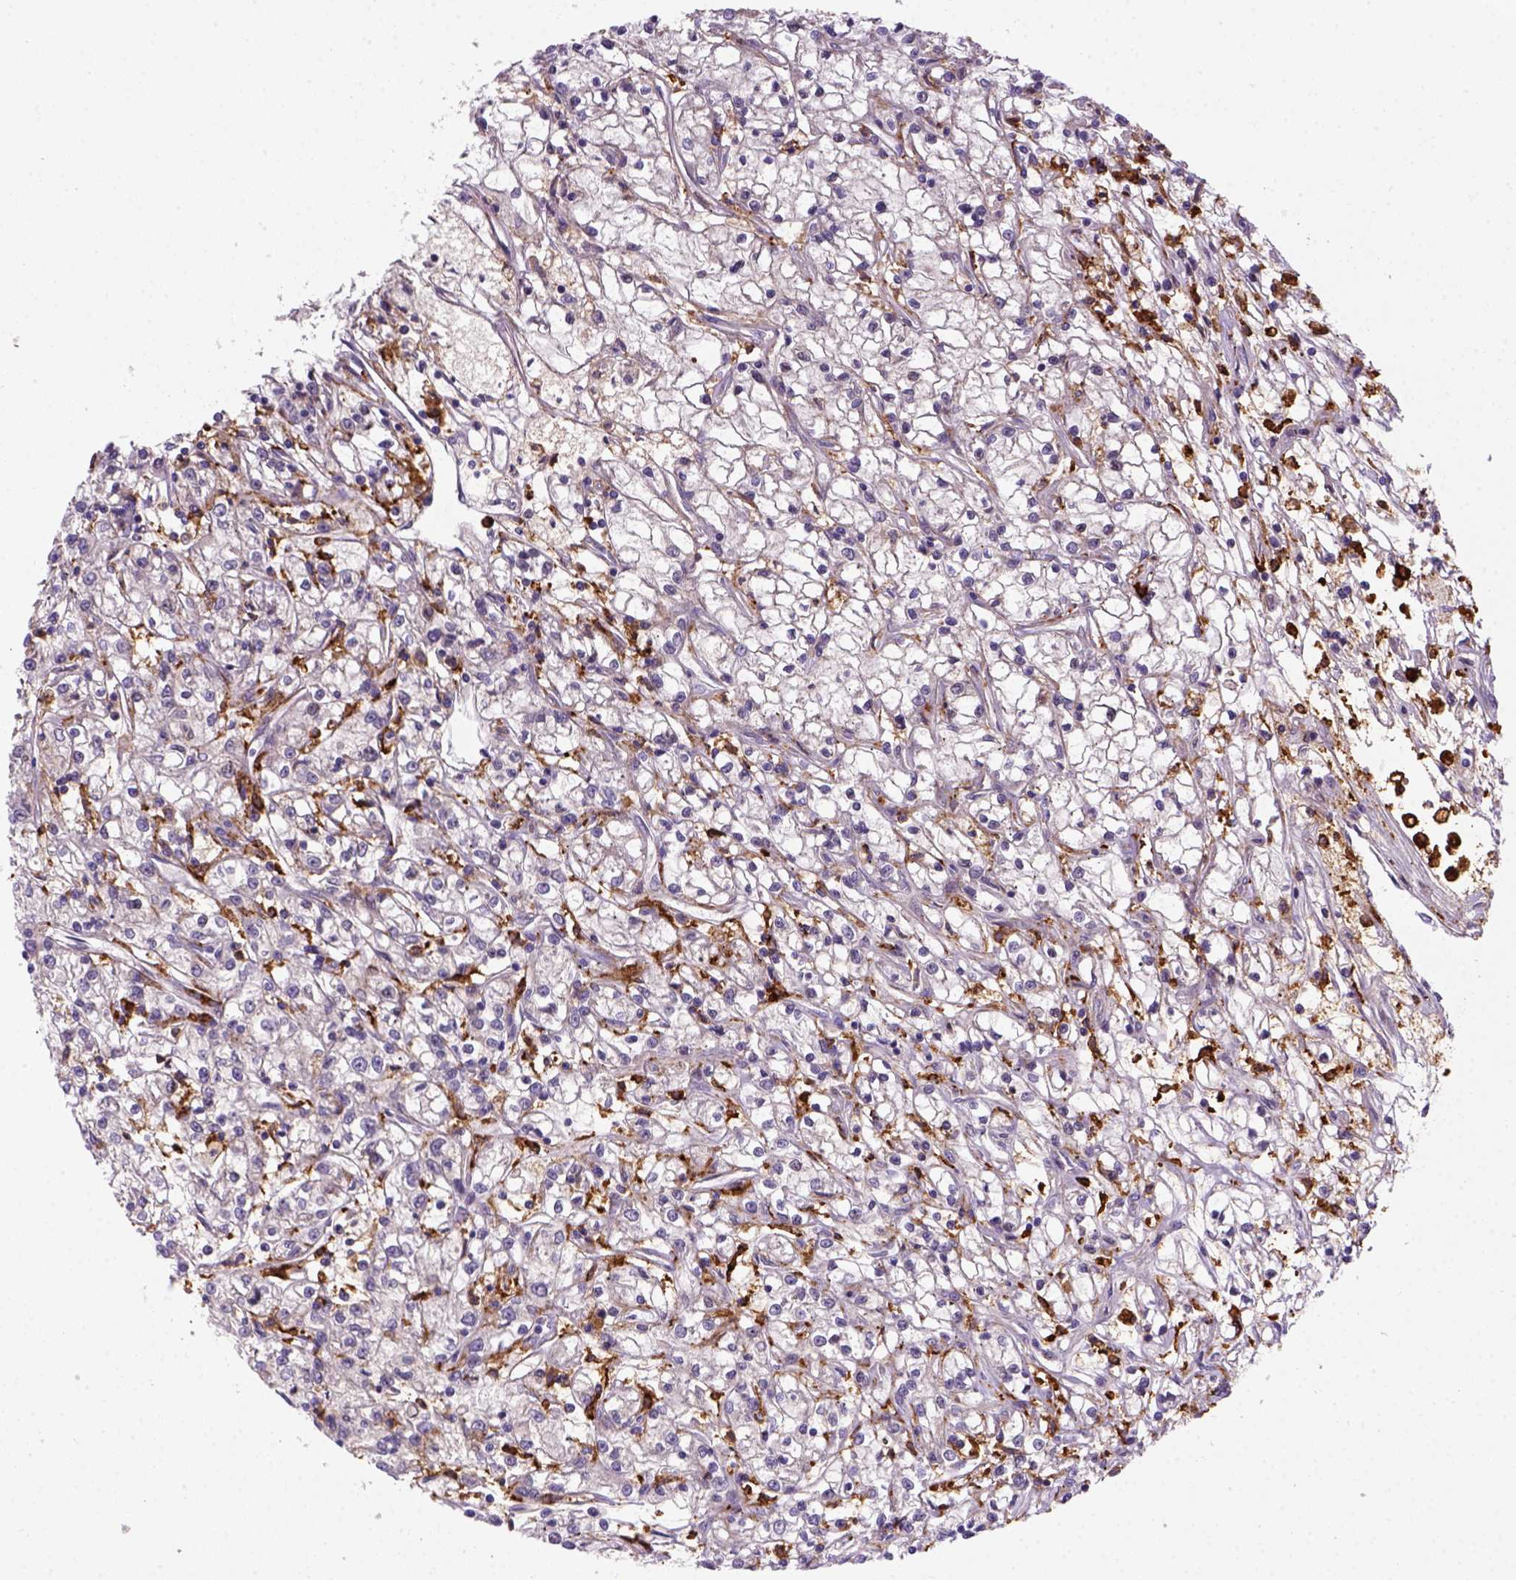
{"staining": {"intensity": "negative", "quantity": "none", "location": "none"}, "tissue": "renal cancer", "cell_type": "Tumor cells", "image_type": "cancer", "snomed": [{"axis": "morphology", "description": "Adenocarcinoma, NOS"}, {"axis": "topography", "description": "Kidney"}], "caption": "Immunohistochemistry of renal cancer displays no expression in tumor cells.", "gene": "CD14", "patient": {"sex": "female", "age": 59}}